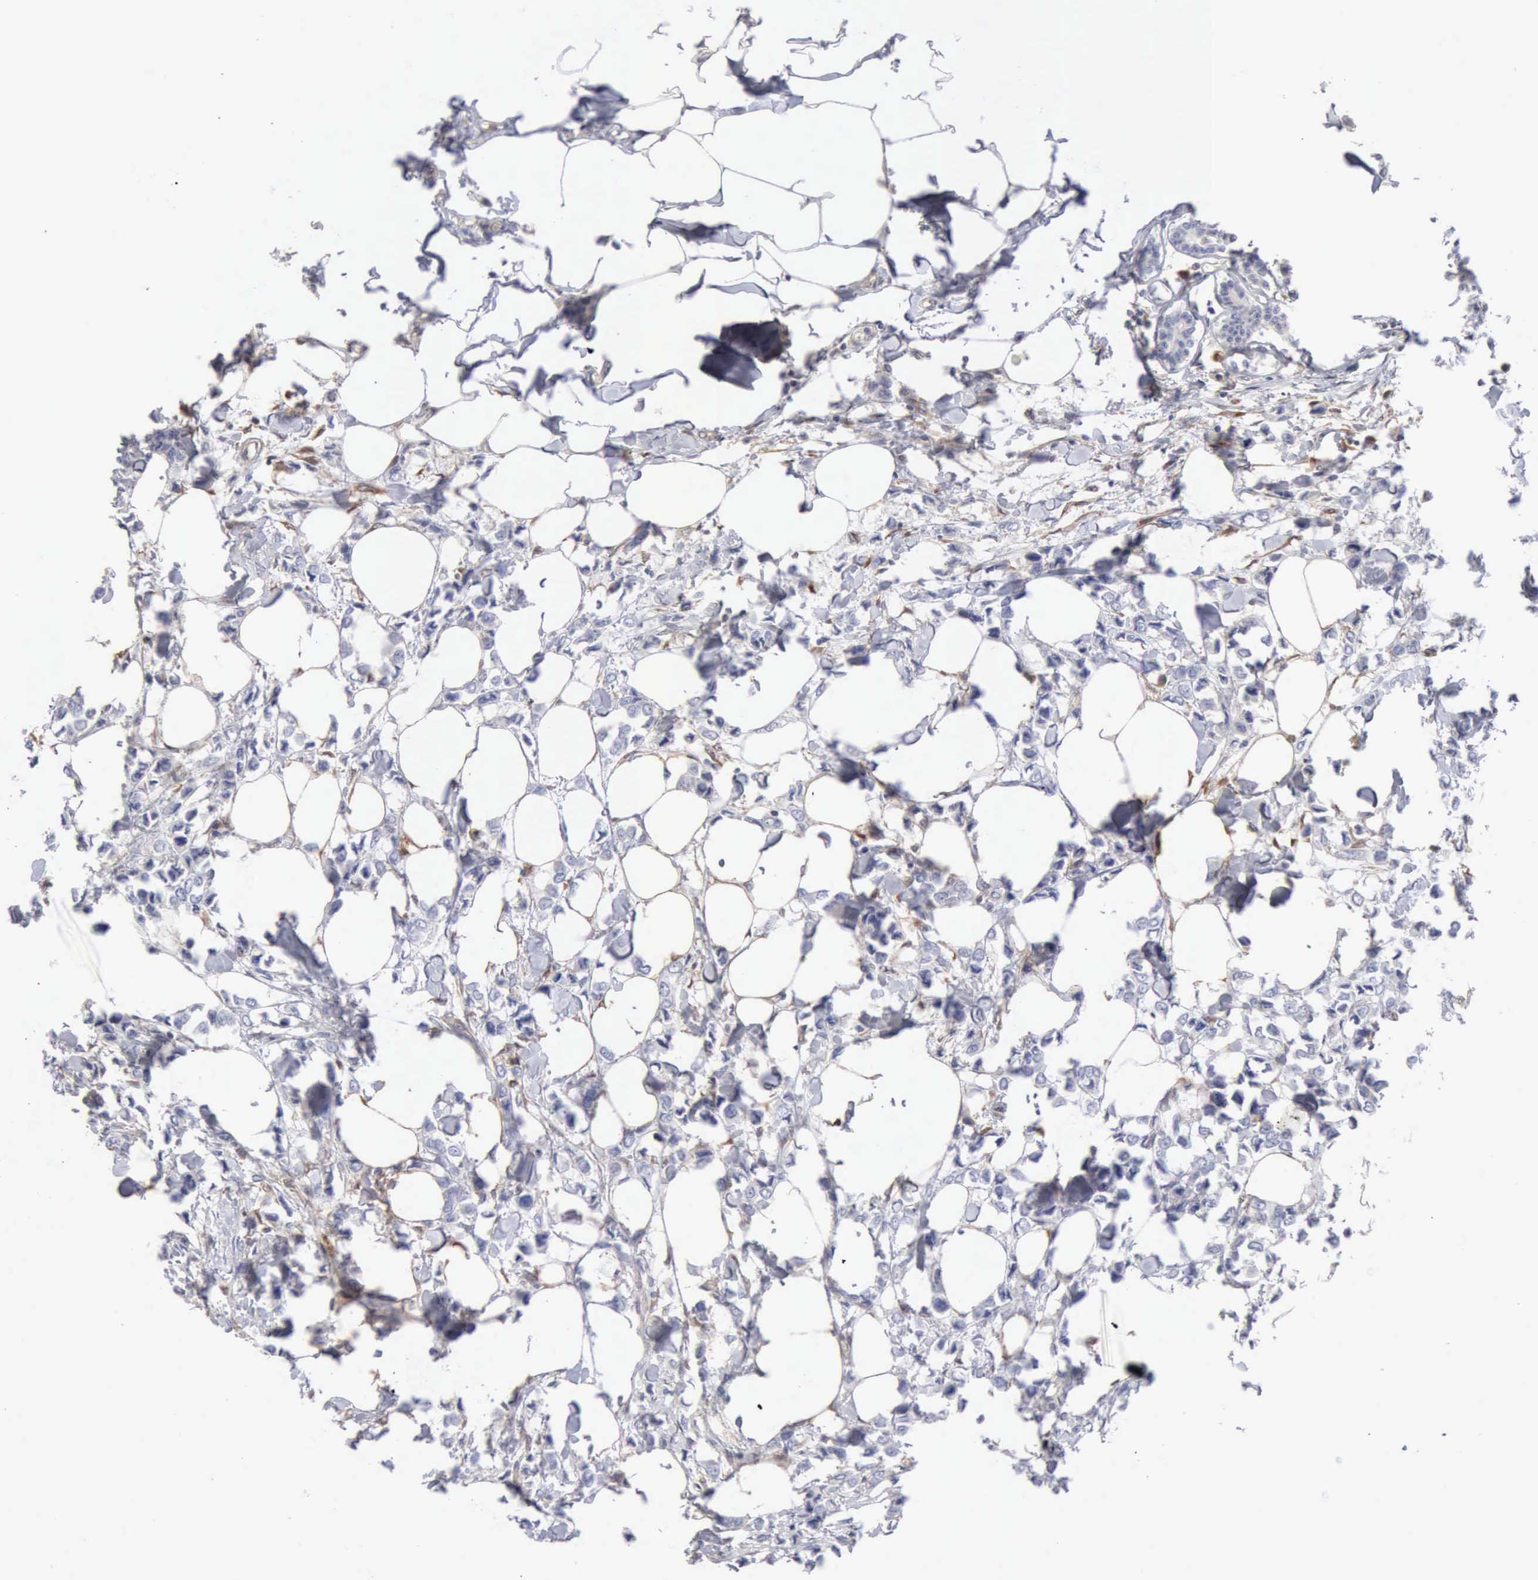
{"staining": {"intensity": "weak", "quantity": "<25%", "location": "cytoplasmic/membranous"}, "tissue": "breast cancer", "cell_type": "Tumor cells", "image_type": "cancer", "snomed": [{"axis": "morphology", "description": "Lobular carcinoma"}, {"axis": "topography", "description": "Breast"}], "caption": "Tumor cells show no significant protein positivity in breast cancer. The staining is performed using DAB (3,3'-diaminobenzidine) brown chromogen with nuclei counter-stained in using hematoxylin.", "gene": "APOL2", "patient": {"sex": "female", "age": 51}}